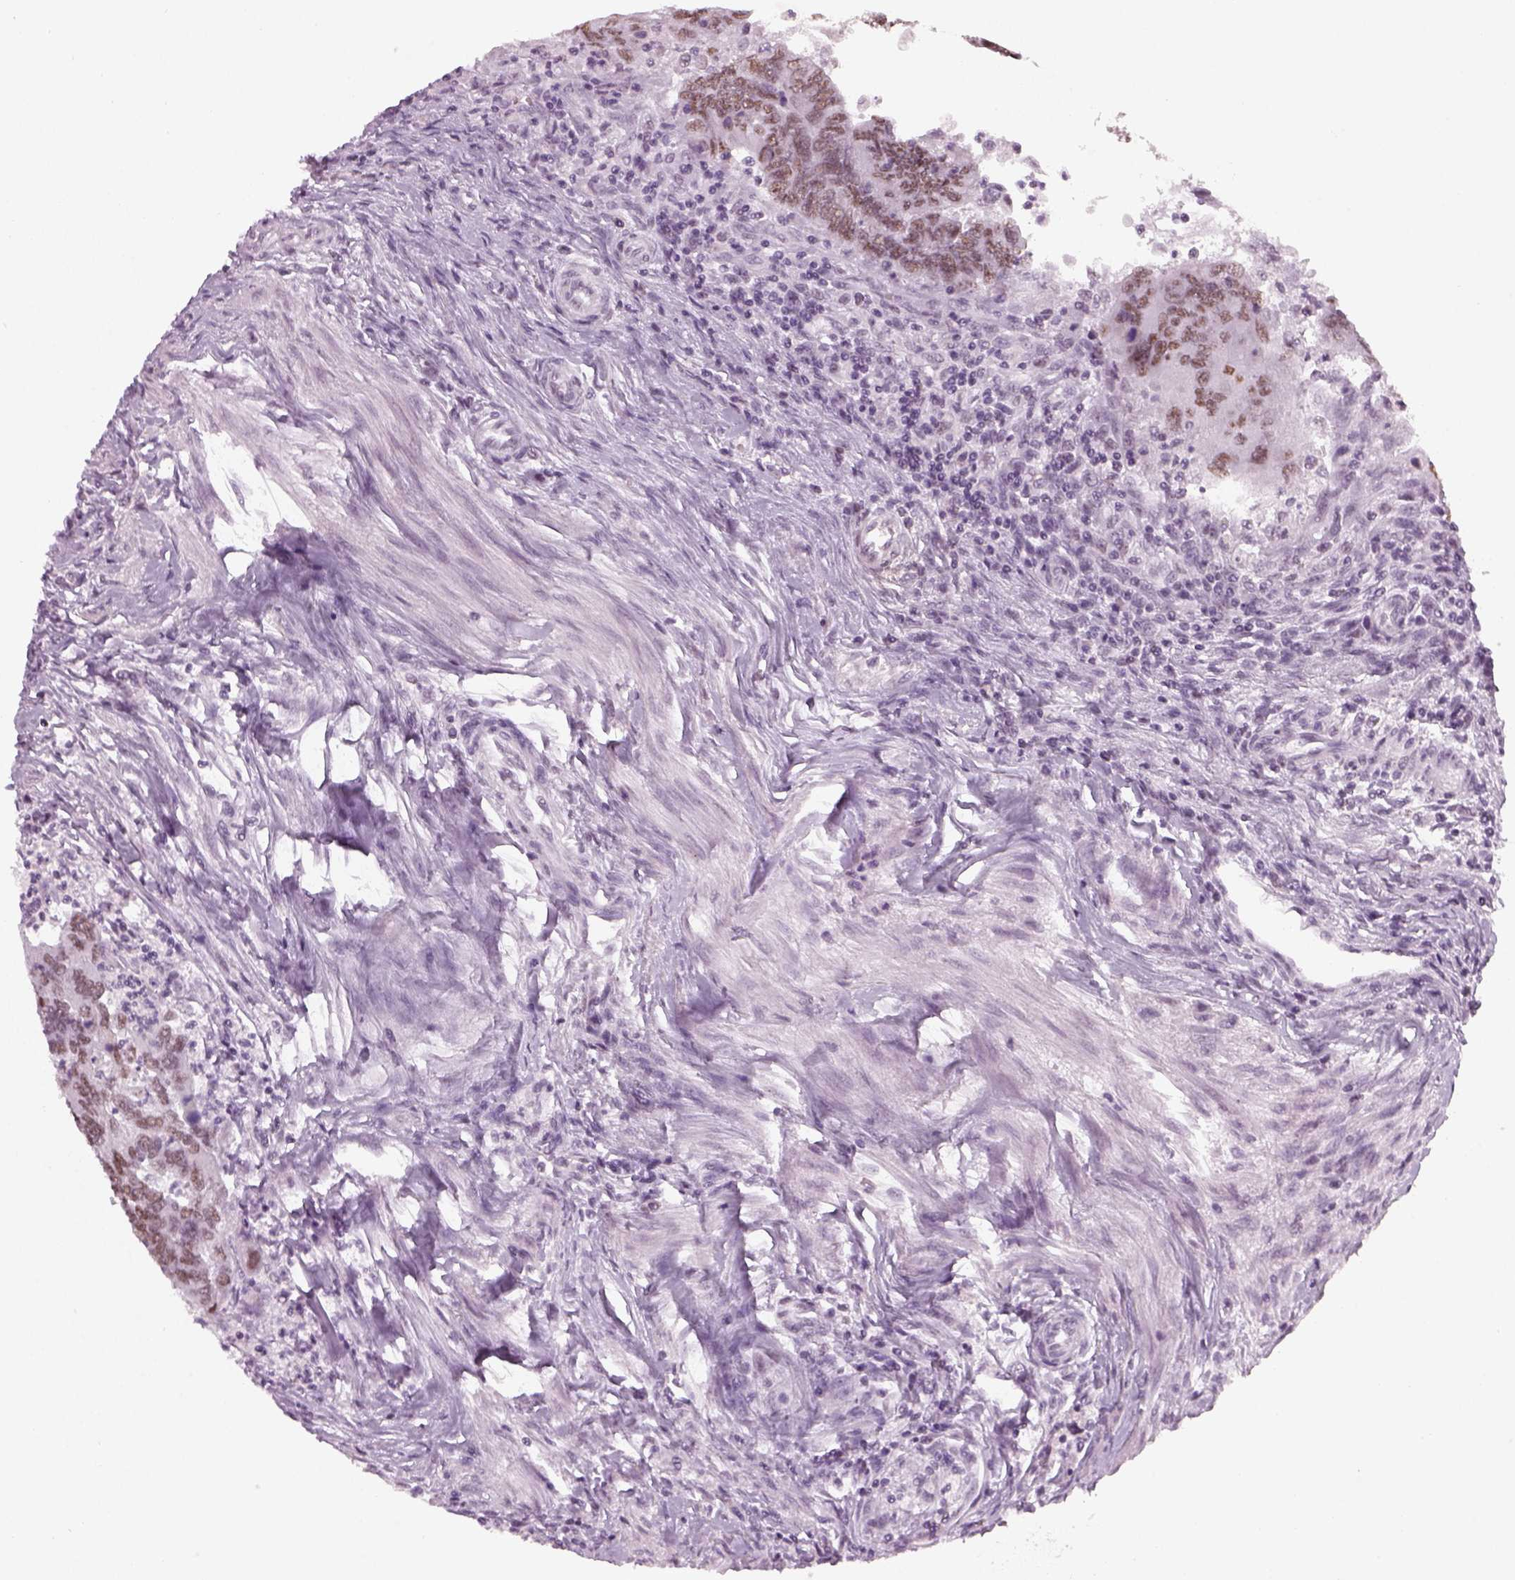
{"staining": {"intensity": "weak", "quantity": "25%-75%", "location": "nuclear"}, "tissue": "colorectal cancer", "cell_type": "Tumor cells", "image_type": "cancer", "snomed": [{"axis": "morphology", "description": "Adenocarcinoma, NOS"}, {"axis": "topography", "description": "Colon"}], "caption": "Colorectal adenocarcinoma stained for a protein (brown) shows weak nuclear positive staining in about 25%-75% of tumor cells.", "gene": "KCNG2", "patient": {"sex": "female", "age": 67}}